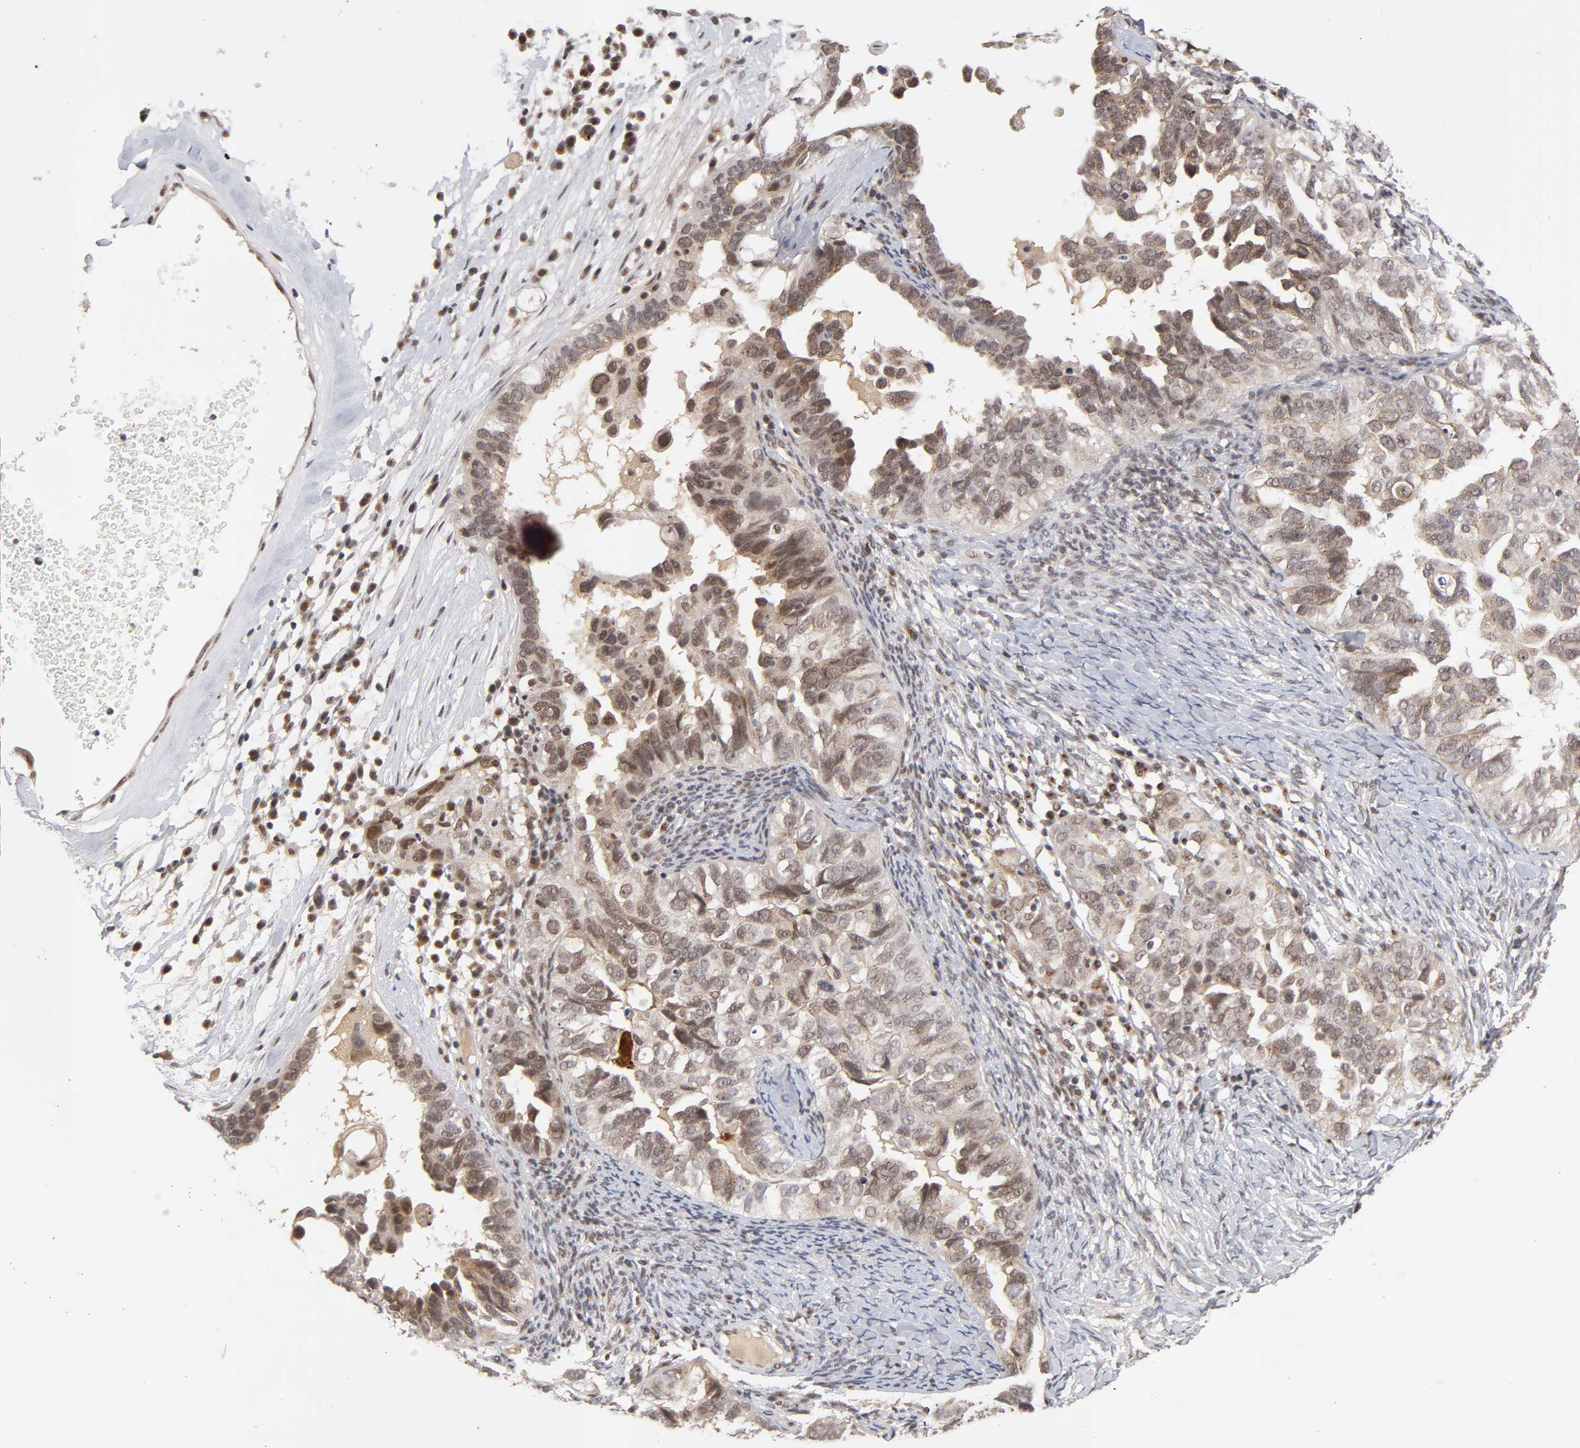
{"staining": {"intensity": "moderate", "quantity": ">75%", "location": "cytoplasmic/membranous,nuclear"}, "tissue": "ovarian cancer", "cell_type": "Tumor cells", "image_type": "cancer", "snomed": [{"axis": "morphology", "description": "Cystadenocarcinoma, serous, NOS"}, {"axis": "topography", "description": "Ovary"}], "caption": "Immunohistochemistry (IHC) (DAB) staining of ovarian cancer demonstrates moderate cytoplasmic/membranous and nuclear protein positivity in about >75% of tumor cells.", "gene": "EP300", "patient": {"sex": "female", "age": 82}}